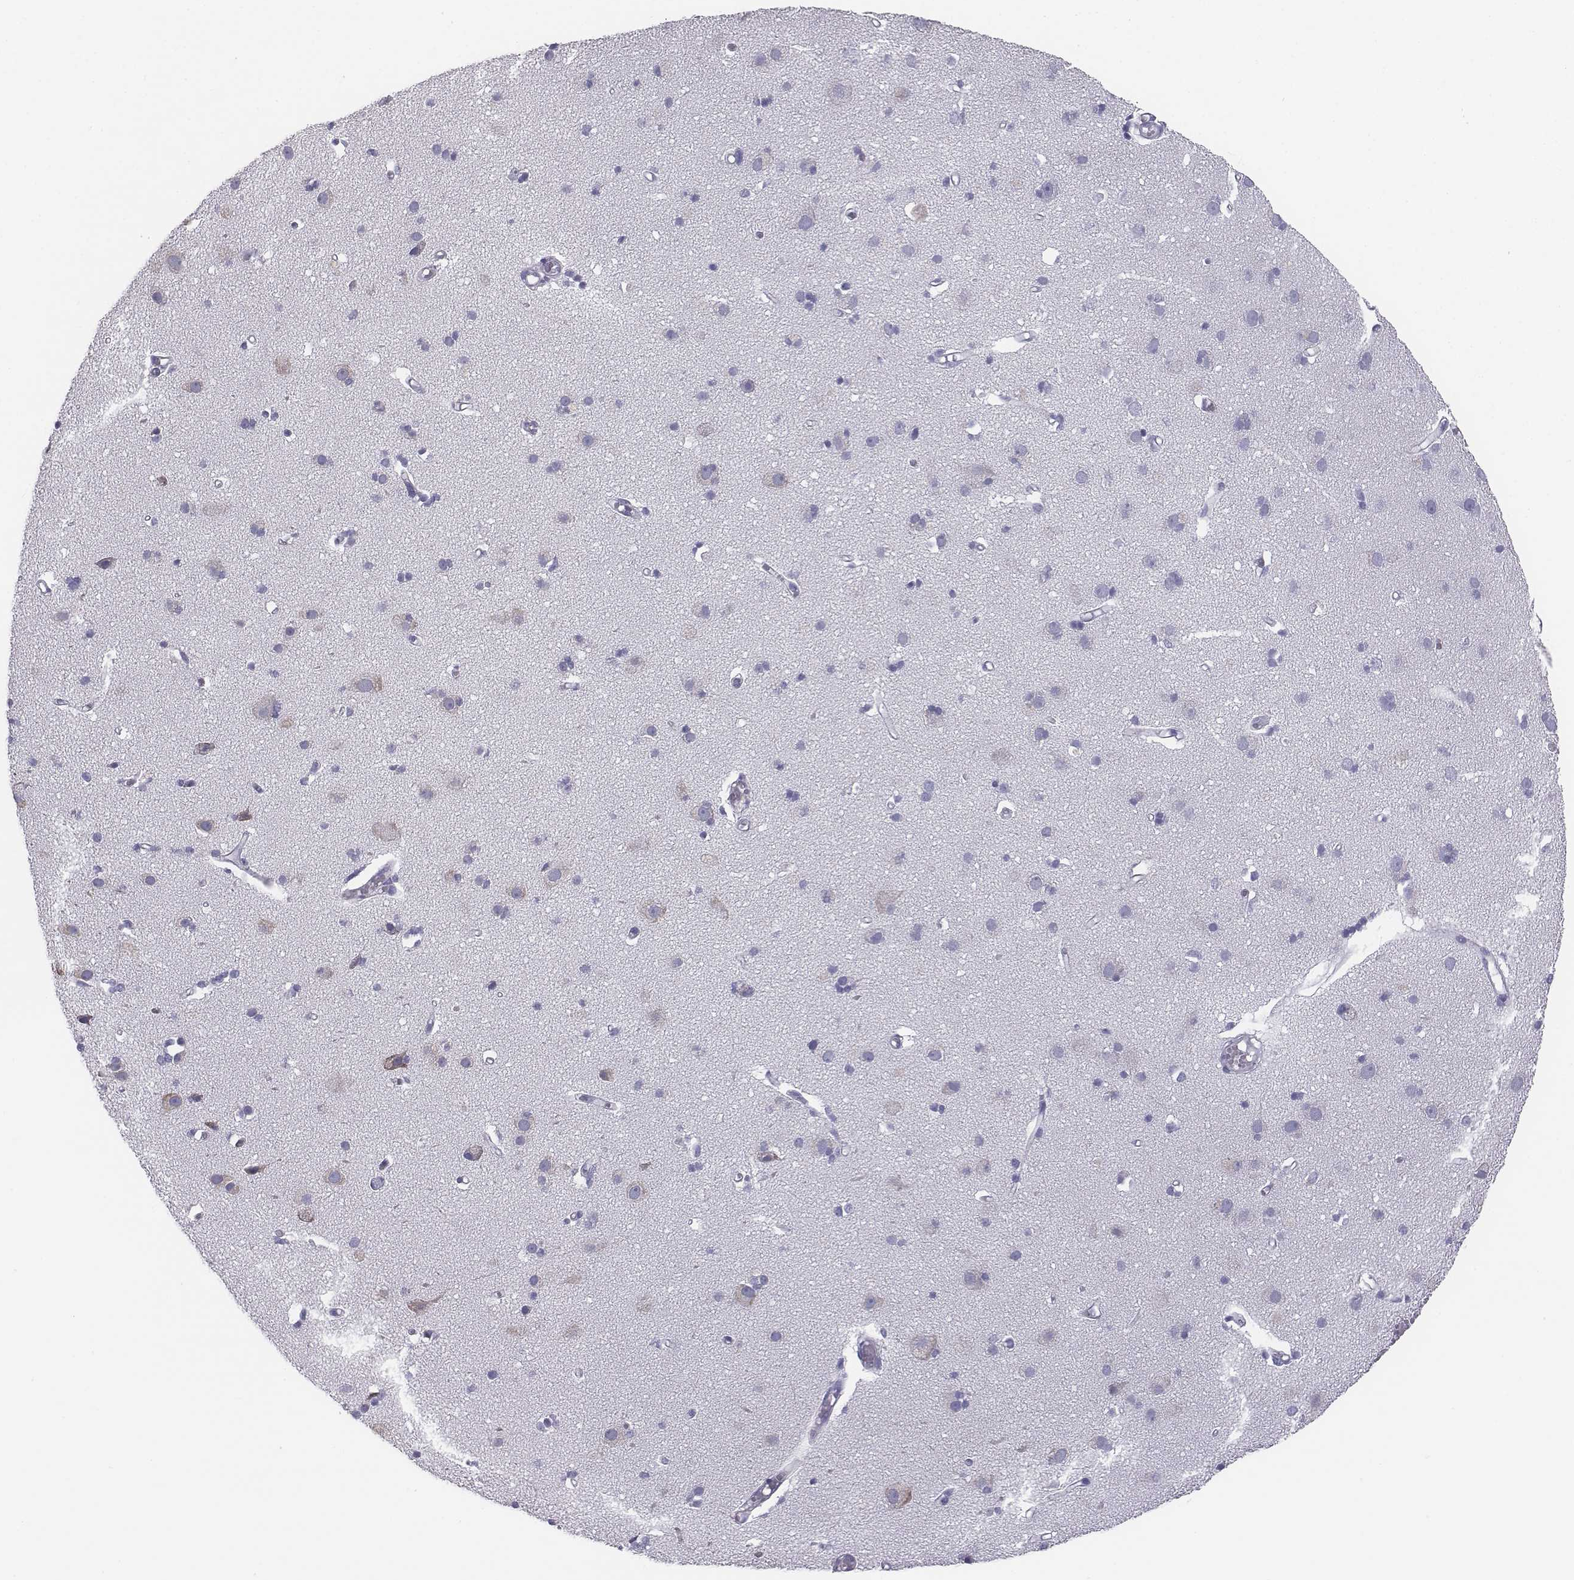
{"staining": {"intensity": "negative", "quantity": "none", "location": "none"}, "tissue": "cerebral cortex", "cell_type": "Endothelial cells", "image_type": "normal", "snomed": [{"axis": "morphology", "description": "Normal tissue, NOS"}, {"axis": "morphology", "description": "Glioma, malignant, High grade"}, {"axis": "topography", "description": "Cerebral cortex"}], "caption": "Normal cerebral cortex was stained to show a protein in brown. There is no significant positivity in endothelial cells.", "gene": "CHST14", "patient": {"sex": "male", "age": 71}}